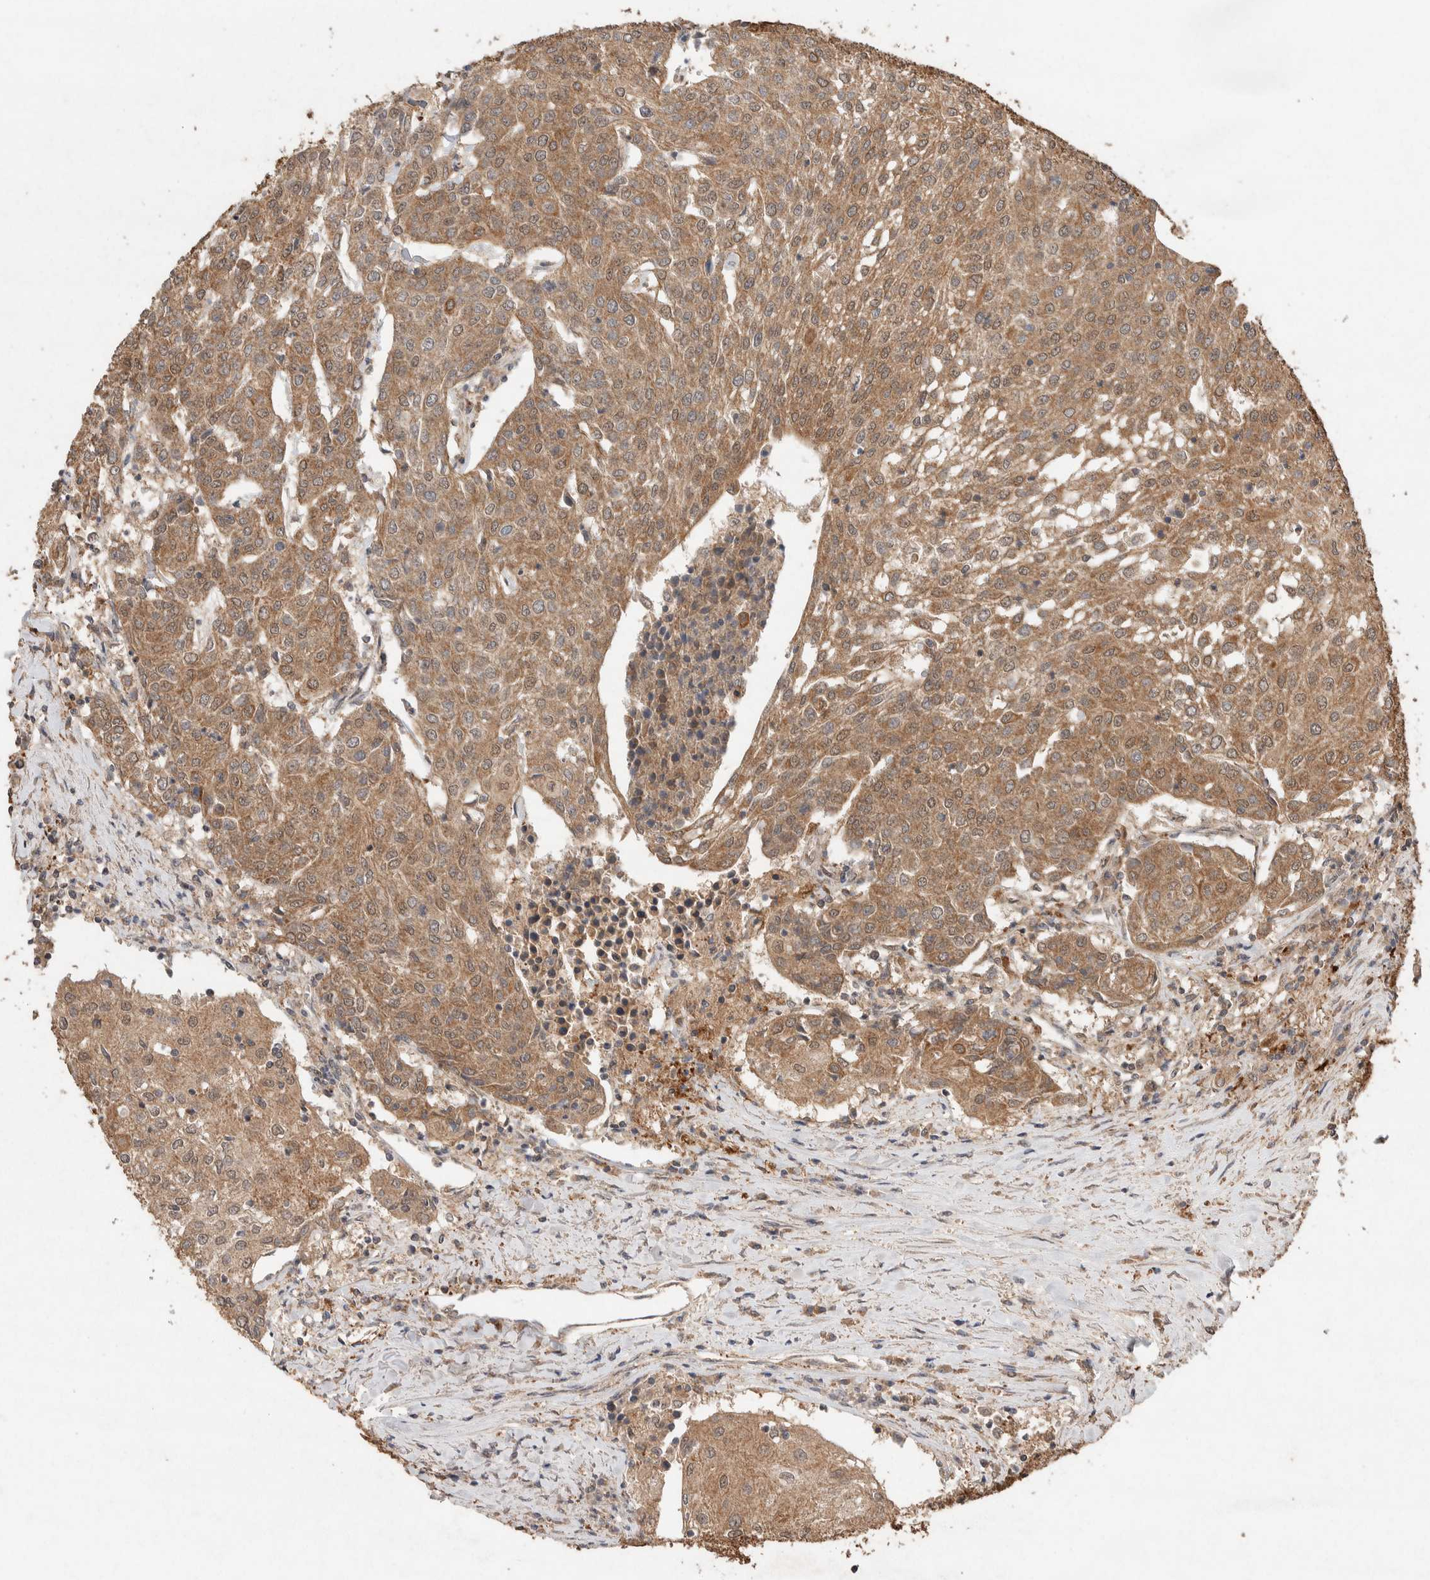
{"staining": {"intensity": "moderate", "quantity": ">75%", "location": "cytoplasmic/membranous"}, "tissue": "urothelial cancer", "cell_type": "Tumor cells", "image_type": "cancer", "snomed": [{"axis": "morphology", "description": "Urothelial carcinoma, High grade"}, {"axis": "topography", "description": "Urinary bladder"}], "caption": "Immunohistochemistry photomicrograph of neoplastic tissue: human urothelial carcinoma (high-grade) stained using immunohistochemistry (IHC) demonstrates medium levels of moderate protein expression localized specifically in the cytoplasmic/membranous of tumor cells, appearing as a cytoplasmic/membranous brown color.", "gene": "KCNJ5", "patient": {"sex": "female", "age": 85}}